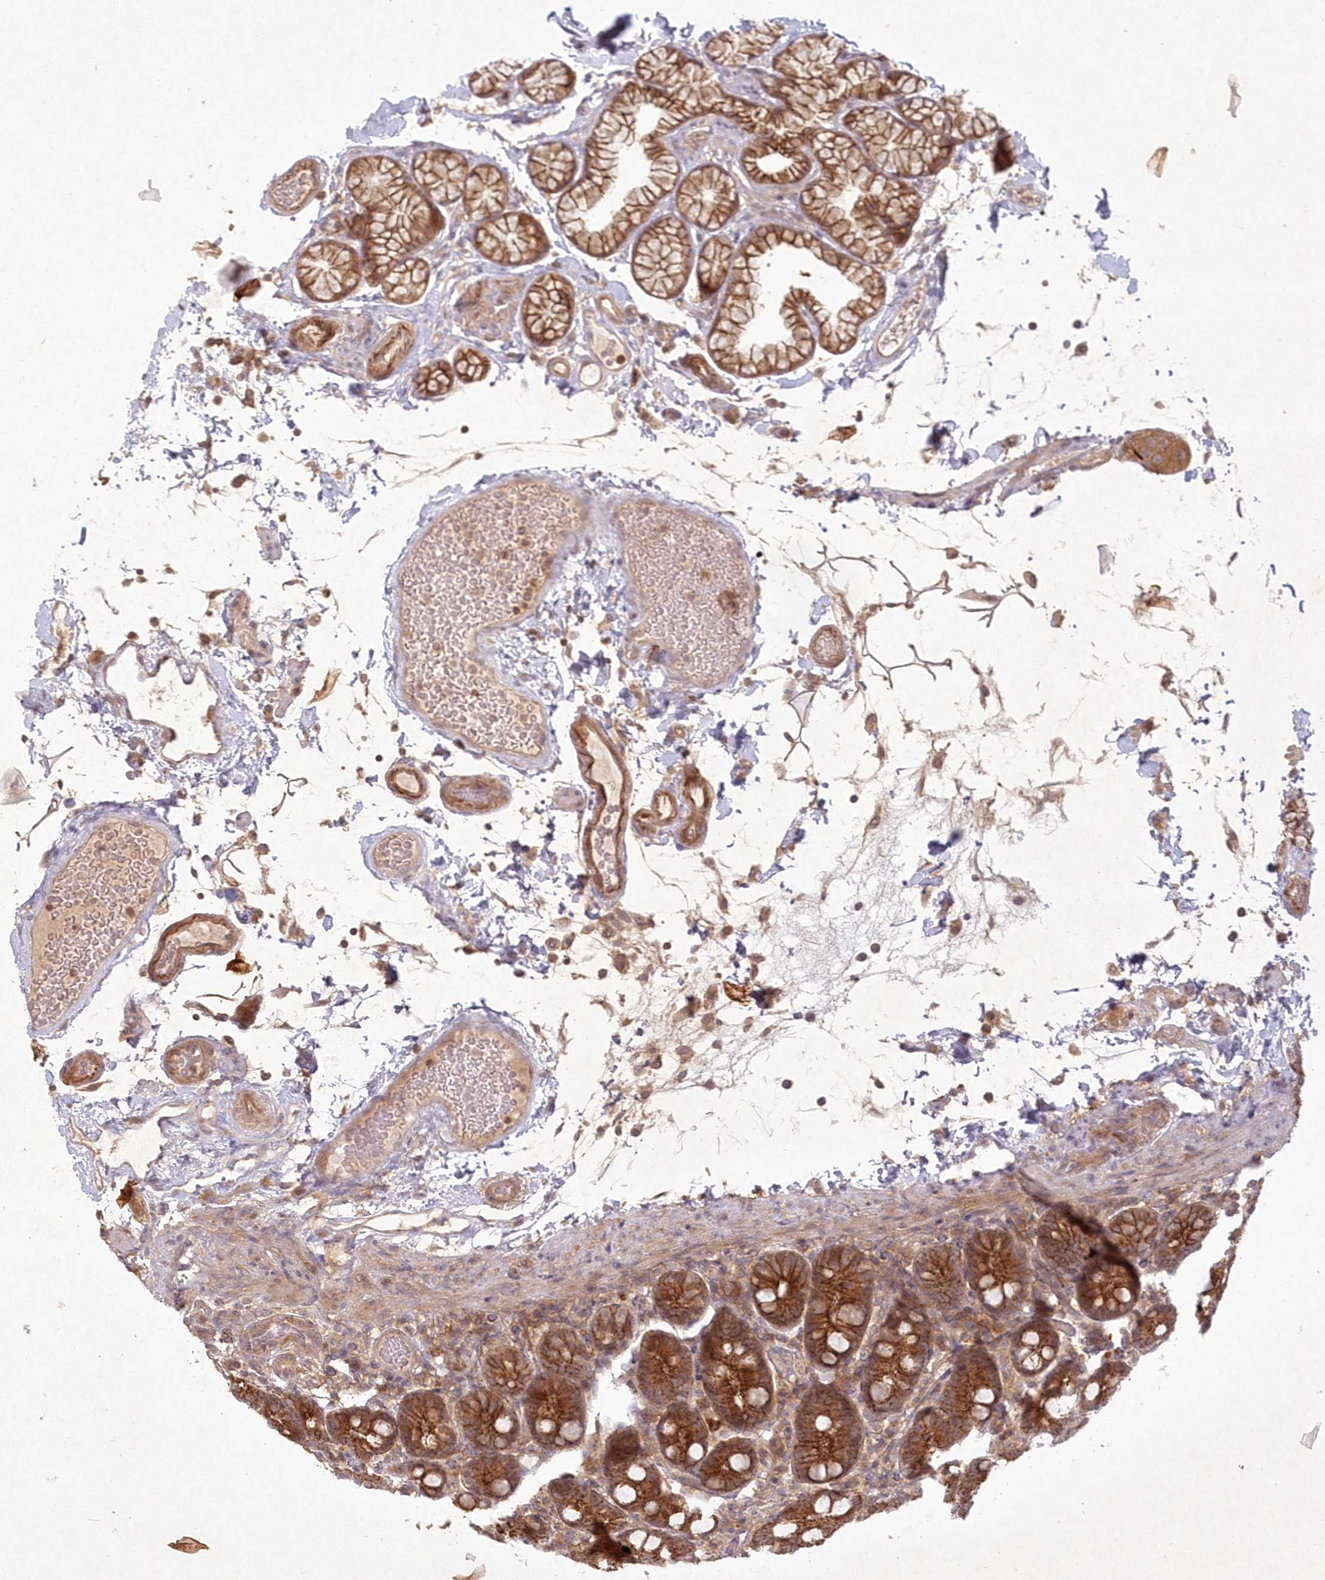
{"staining": {"intensity": "strong", "quantity": ">75%", "location": "cytoplasmic/membranous"}, "tissue": "duodenum", "cell_type": "Glandular cells", "image_type": "normal", "snomed": [{"axis": "morphology", "description": "Normal tissue, NOS"}, {"axis": "topography", "description": "Small intestine, NOS"}], "caption": "Duodenum stained with immunohistochemistry (IHC) exhibits strong cytoplasmic/membranous staining in approximately >75% of glandular cells. The staining was performed using DAB to visualize the protein expression in brown, while the nuclei were stained in blue with hematoxylin (Magnification: 20x).", "gene": "TOGARAM2", "patient": {"sex": "female", "age": 71}}